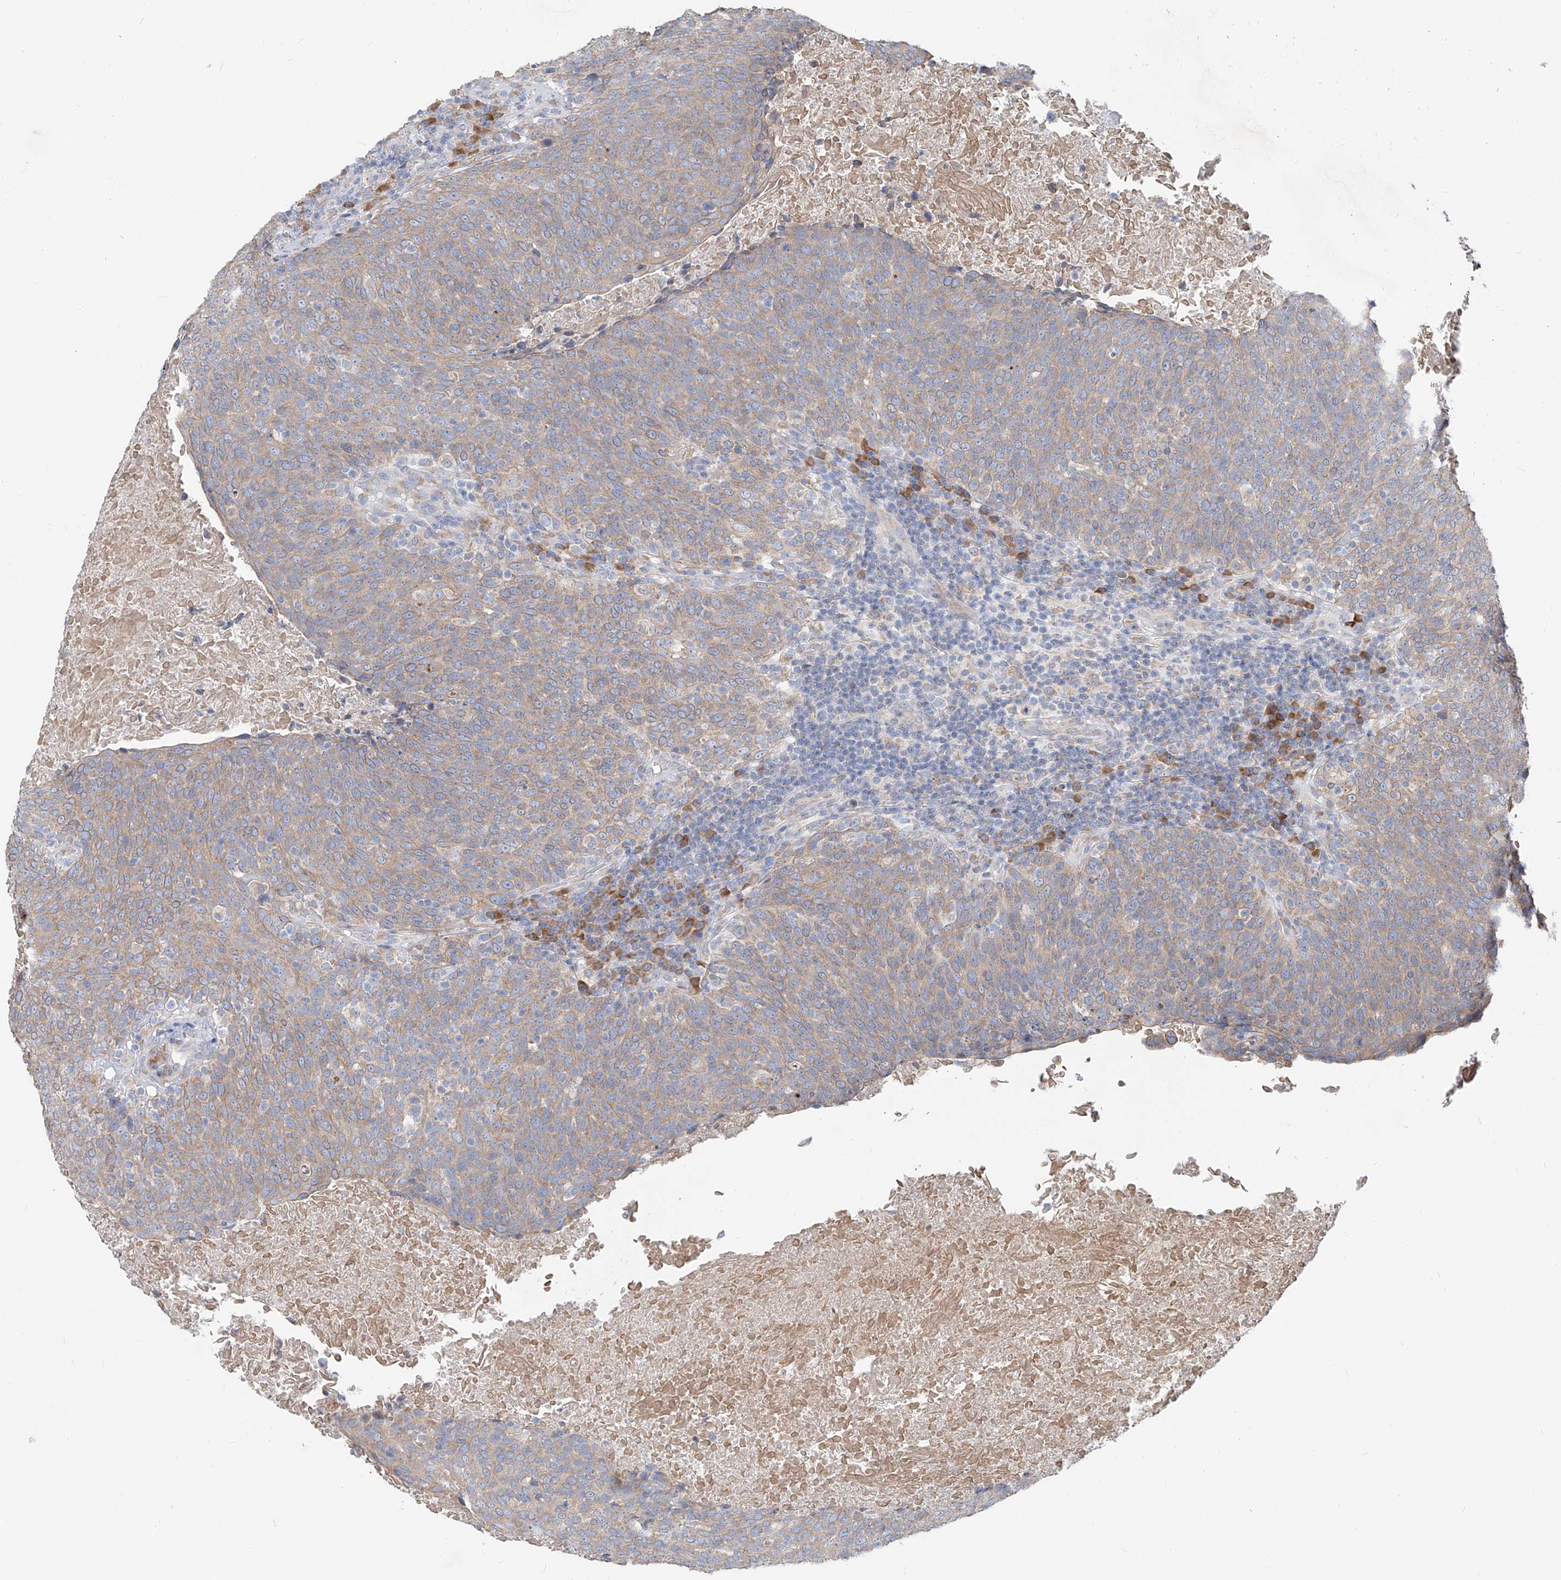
{"staining": {"intensity": "weak", "quantity": ">75%", "location": "cytoplasmic/membranous"}, "tissue": "head and neck cancer", "cell_type": "Tumor cells", "image_type": "cancer", "snomed": [{"axis": "morphology", "description": "Squamous cell carcinoma, NOS"}, {"axis": "morphology", "description": "Squamous cell carcinoma, metastatic, NOS"}, {"axis": "topography", "description": "Lymph node"}, {"axis": "topography", "description": "Head-Neck"}], "caption": "Approximately >75% of tumor cells in human metastatic squamous cell carcinoma (head and neck) demonstrate weak cytoplasmic/membranous protein staining as visualized by brown immunohistochemical staining.", "gene": "UFL1", "patient": {"sex": "male", "age": 62}}